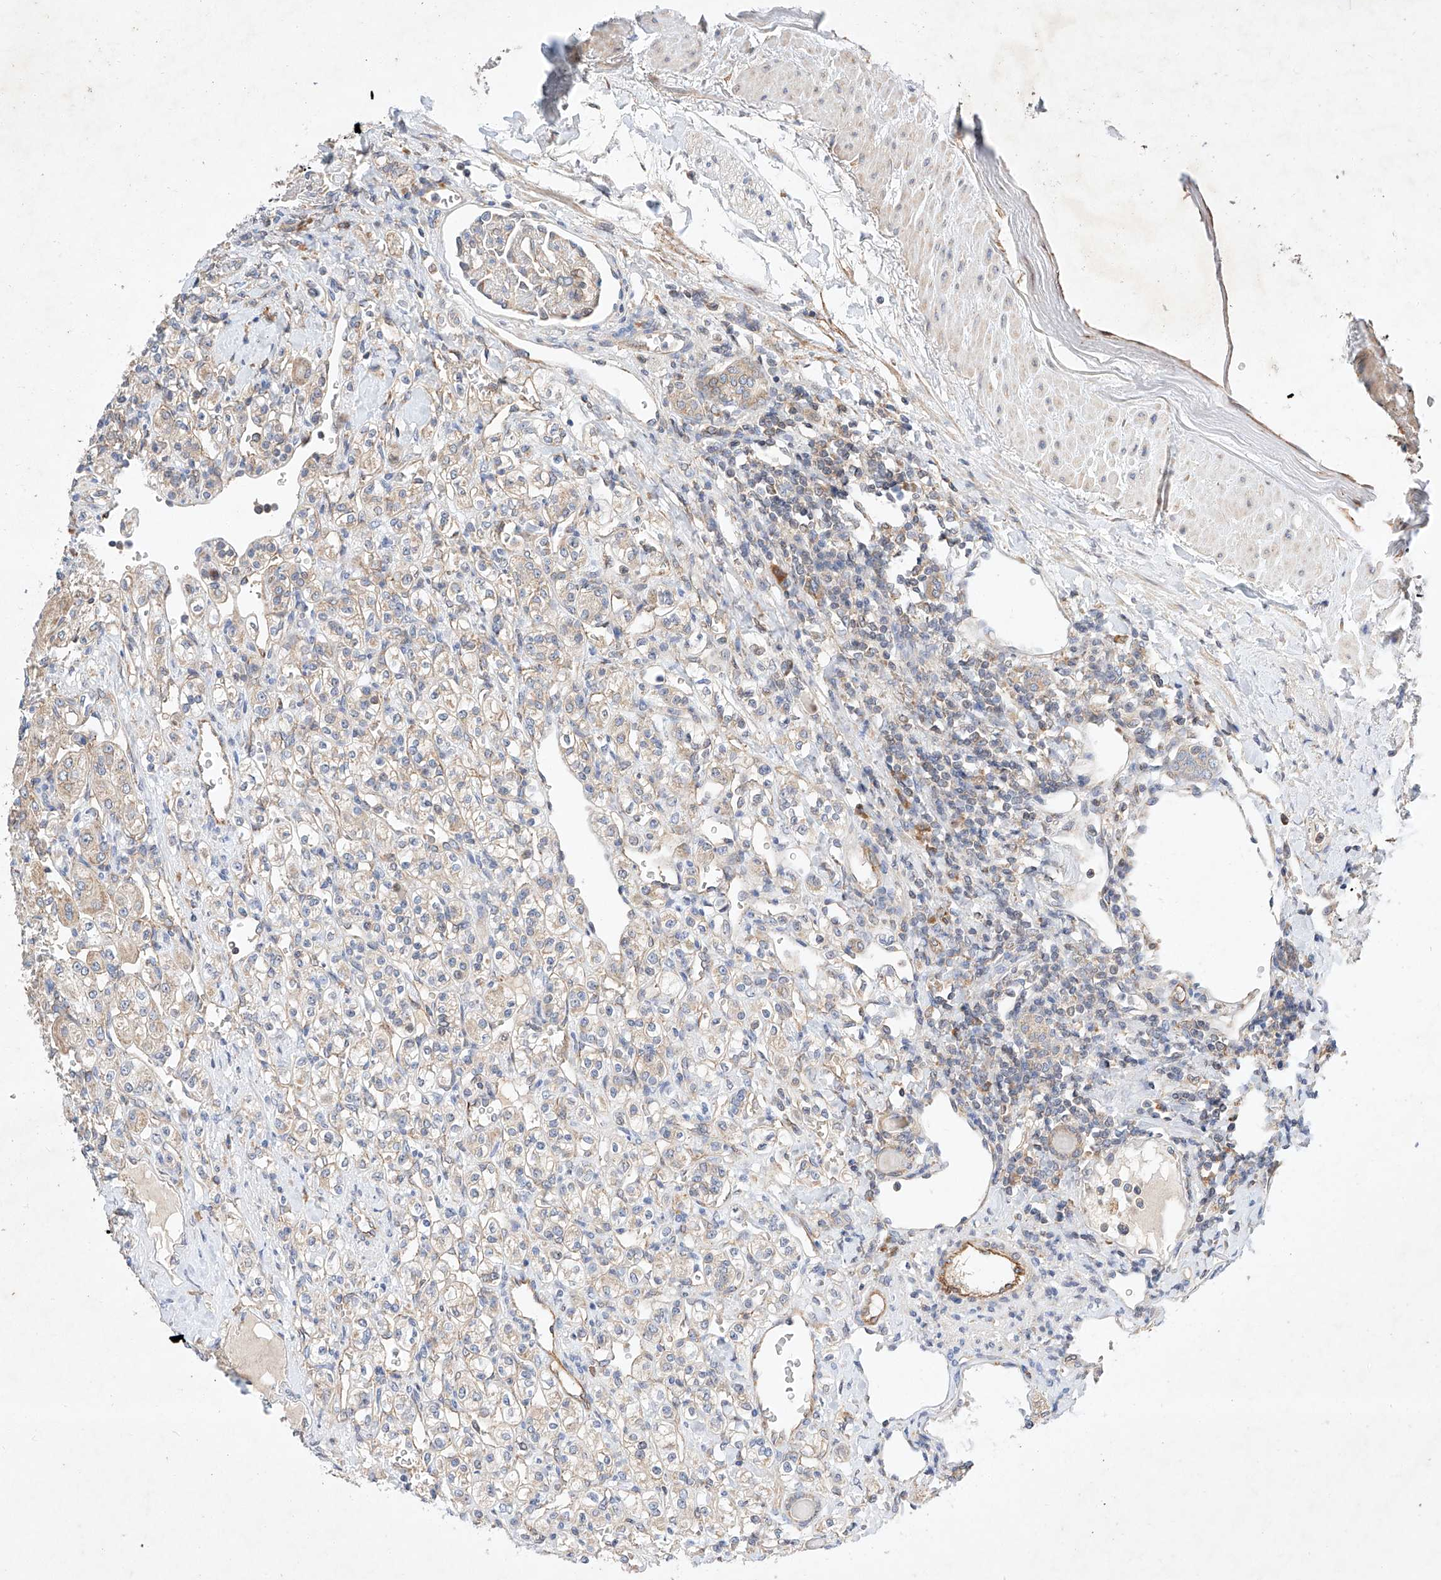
{"staining": {"intensity": "weak", "quantity": "25%-75%", "location": "cytoplasmic/membranous"}, "tissue": "renal cancer", "cell_type": "Tumor cells", "image_type": "cancer", "snomed": [{"axis": "morphology", "description": "Adenocarcinoma, NOS"}, {"axis": "topography", "description": "Kidney"}], "caption": "Adenocarcinoma (renal) stained for a protein reveals weak cytoplasmic/membranous positivity in tumor cells.", "gene": "C6orf118", "patient": {"sex": "male", "age": 77}}